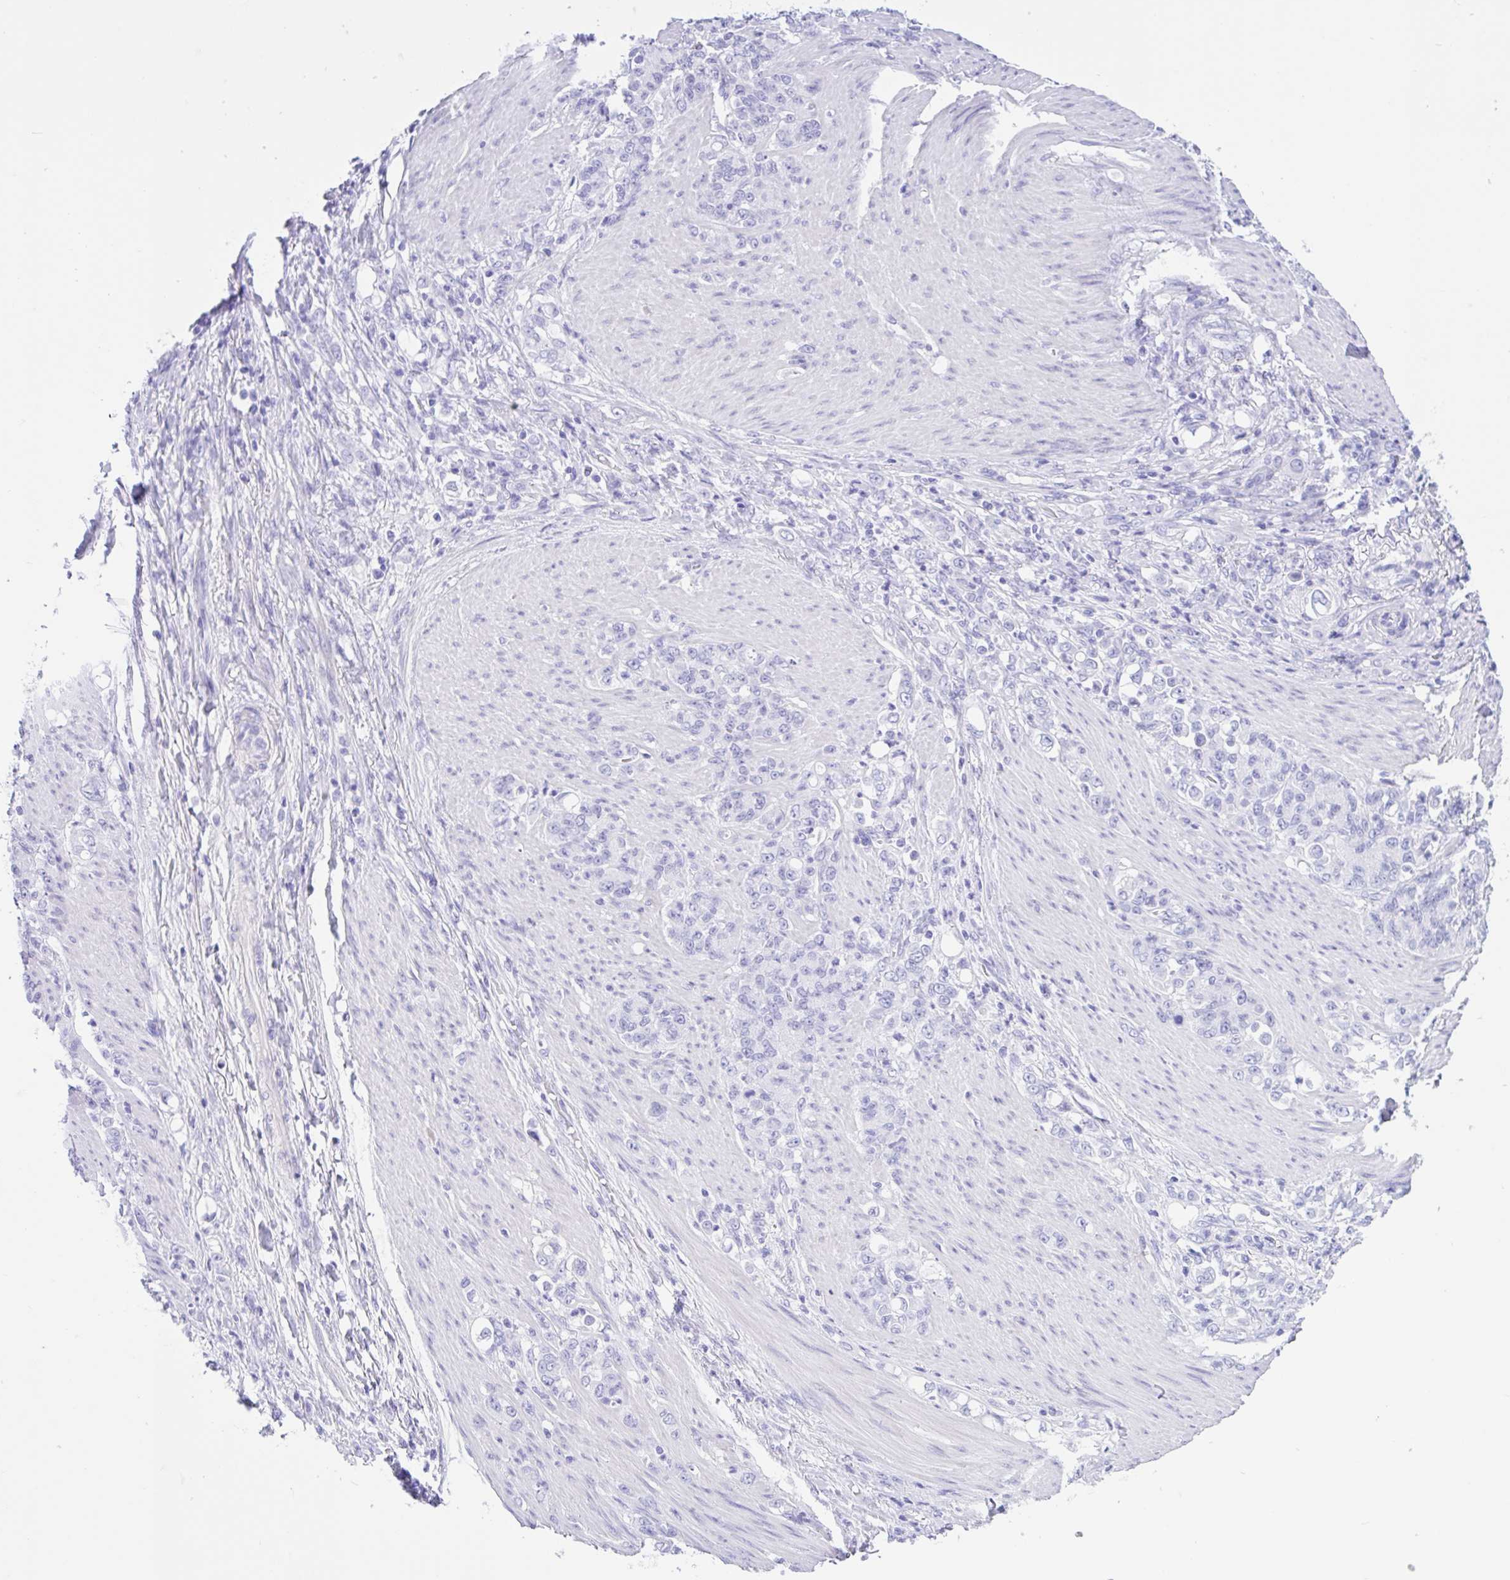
{"staining": {"intensity": "negative", "quantity": "none", "location": "none"}, "tissue": "stomach cancer", "cell_type": "Tumor cells", "image_type": "cancer", "snomed": [{"axis": "morphology", "description": "Adenocarcinoma, NOS"}, {"axis": "topography", "description": "Stomach"}], "caption": "Human stomach cancer (adenocarcinoma) stained for a protein using IHC displays no staining in tumor cells.", "gene": "IAPP", "patient": {"sex": "female", "age": 79}}